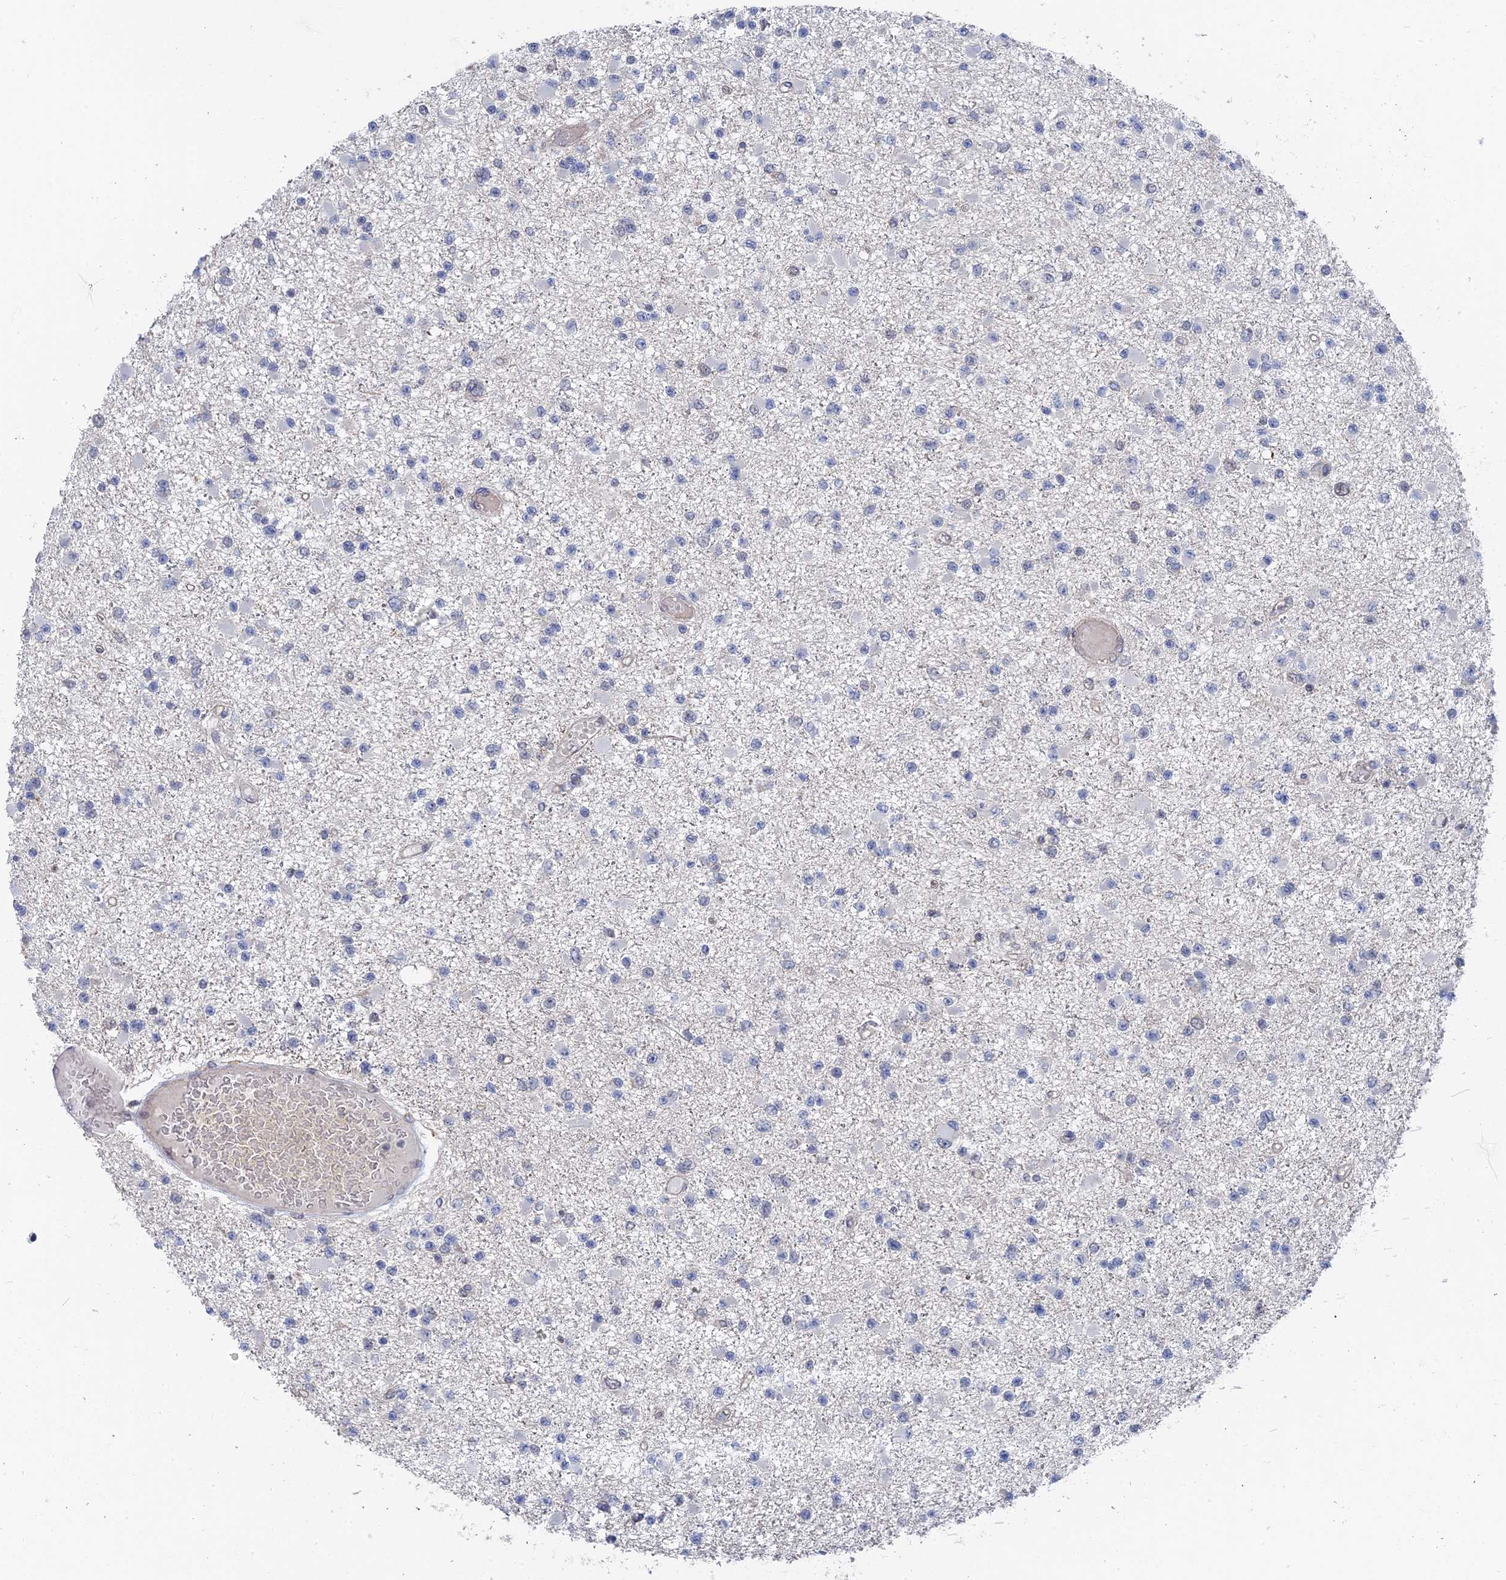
{"staining": {"intensity": "negative", "quantity": "none", "location": "none"}, "tissue": "glioma", "cell_type": "Tumor cells", "image_type": "cancer", "snomed": [{"axis": "morphology", "description": "Glioma, malignant, Low grade"}, {"axis": "topography", "description": "Brain"}], "caption": "Immunohistochemistry histopathology image of human glioma stained for a protein (brown), which demonstrates no positivity in tumor cells.", "gene": "TSSC4", "patient": {"sex": "female", "age": 22}}